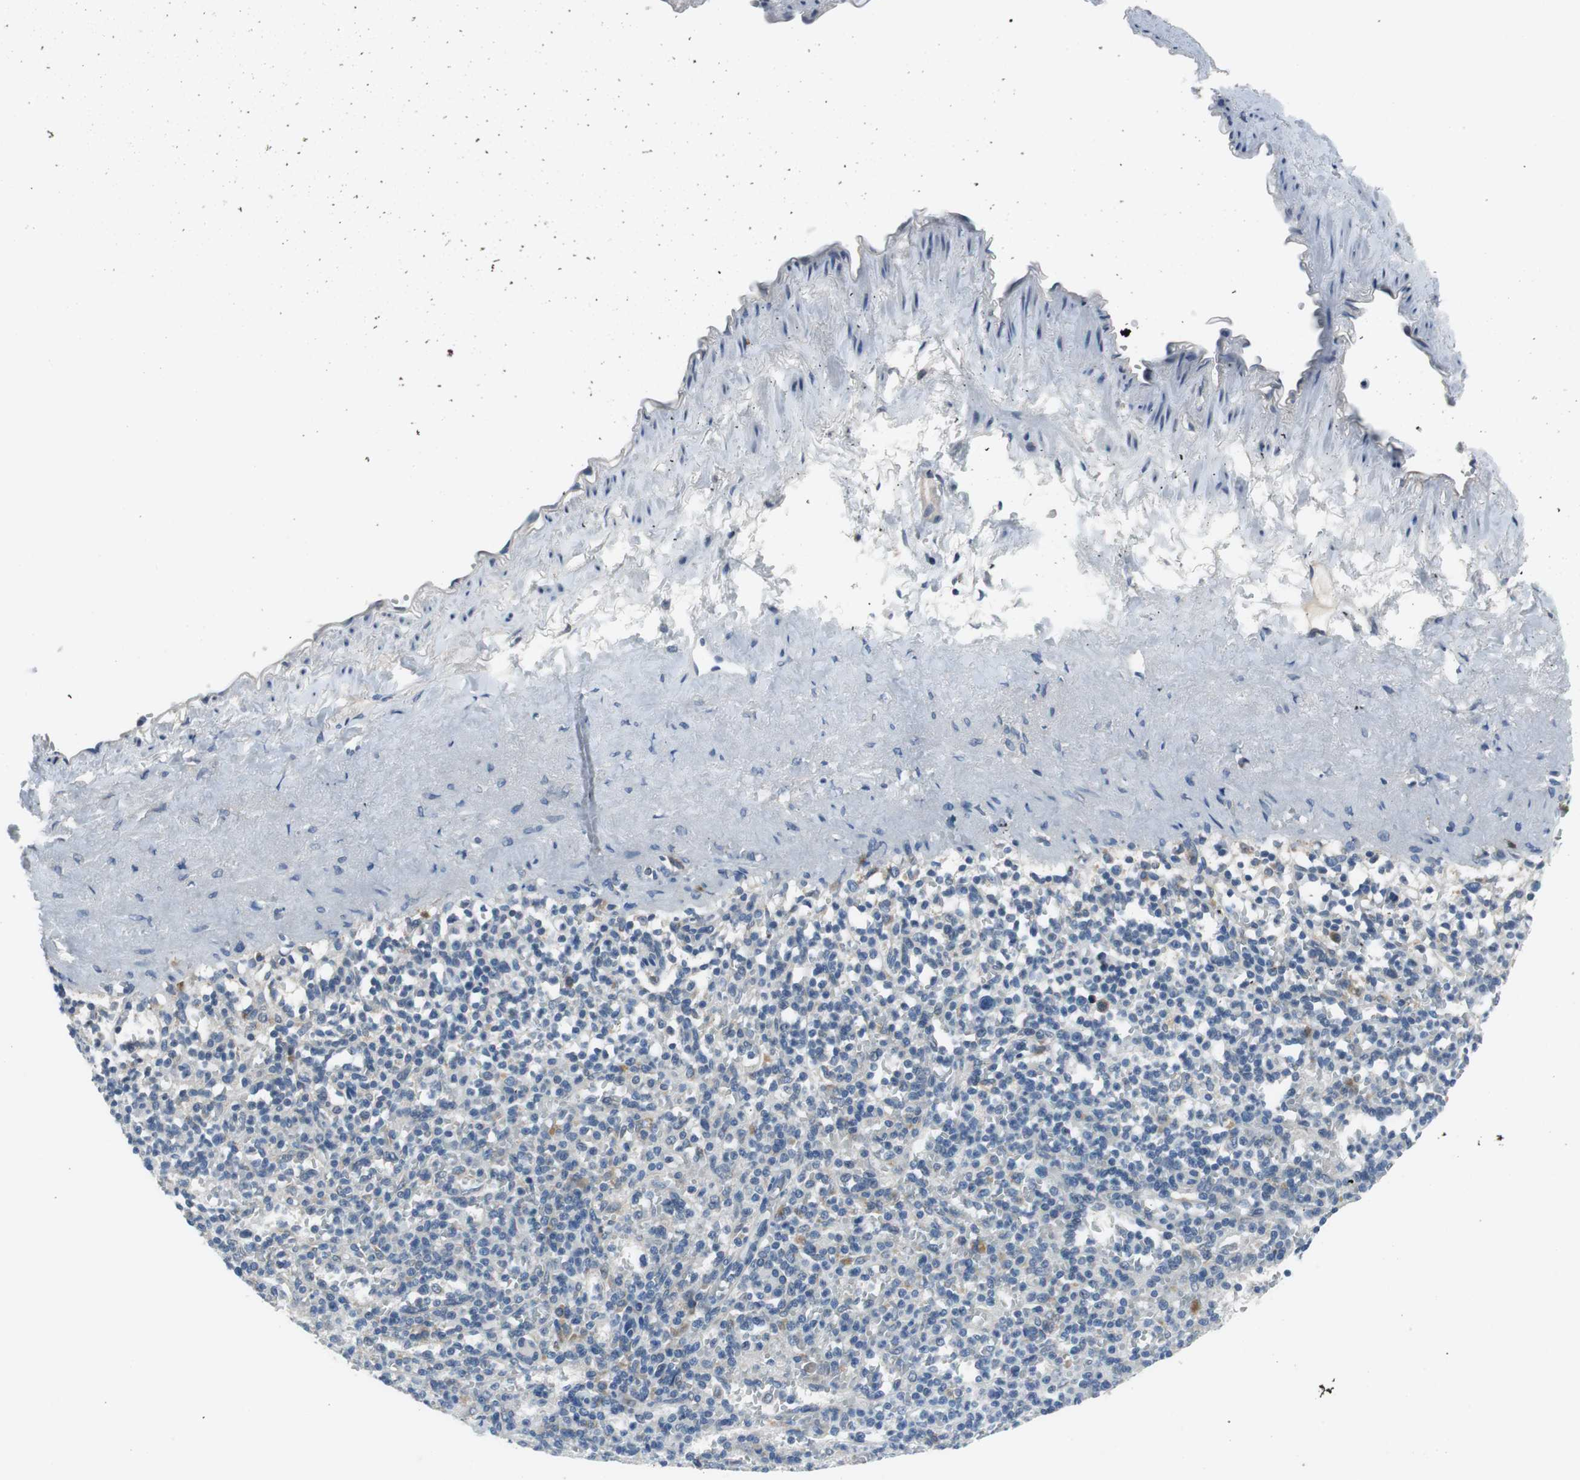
{"staining": {"intensity": "negative", "quantity": "none", "location": "none"}, "tissue": "spleen", "cell_type": "Cells in red pulp", "image_type": "normal", "snomed": [{"axis": "morphology", "description": "Normal tissue, NOS"}, {"axis": "topography", "description": "Spleen"}], "caption": "The IHC image has no significant staining in cells in red pulp of spleen.", "gene": "PLAA", "patient": {"sex": "female", "age": 74}}